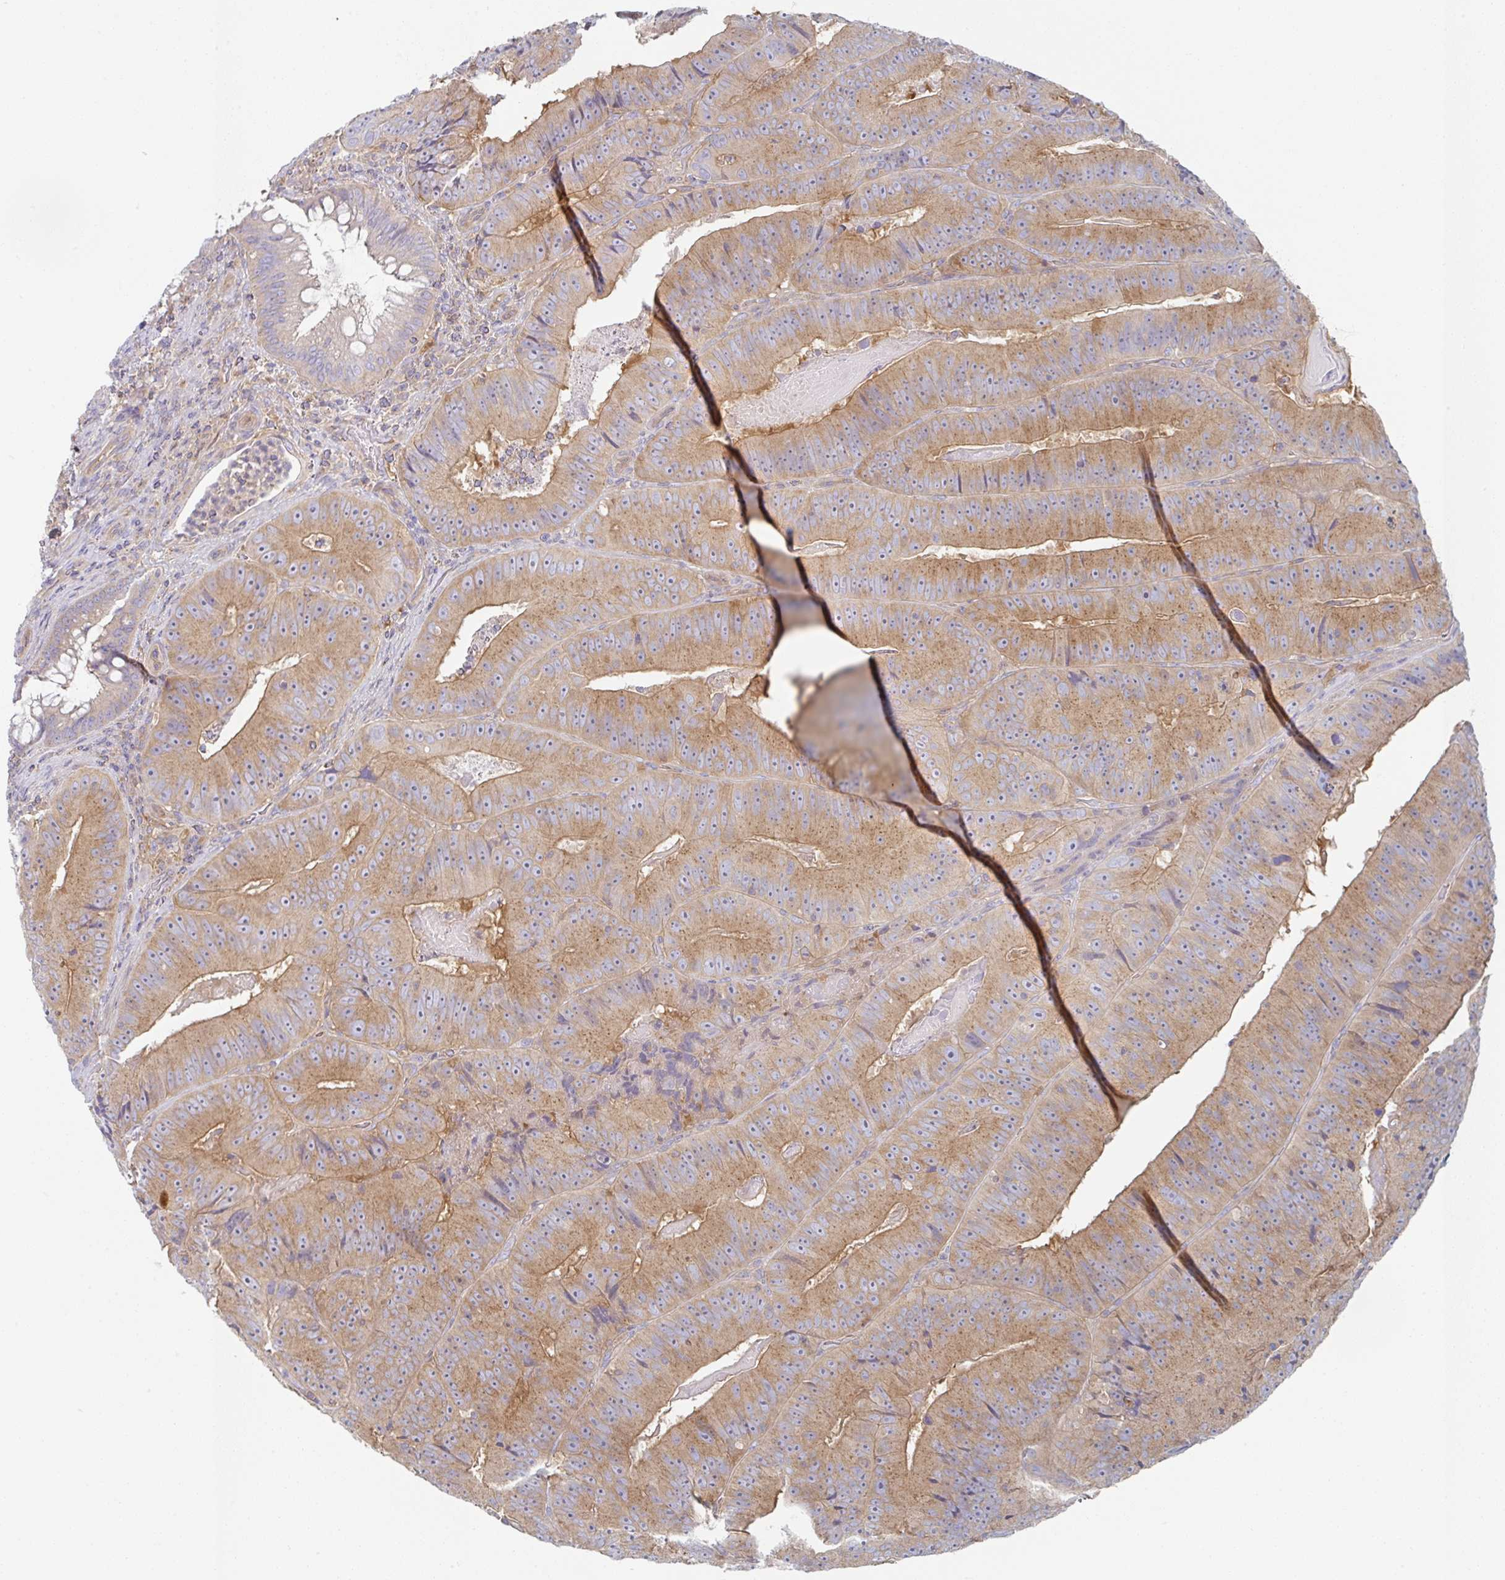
{"staining": {"intensity": "moderate", "quantity": ">75%", "location": "cytoplasmic/membranous"}, "tissue": "colorectal cancer", "cell_type": "Tumor cells", "image_type": "cancer", "snomed": [{"axis": "morphology", "description": "Adenocarcinoma, NOS"}, {"axis": "topography", "description": "Colon"}], "caption": "Immunohistochemical staining of colorectal cancer reveals medium levels of moderate cytoplasmic/membranous protein positivity in approximately >75% of tumor cells.", "gene": "AMPD2", "patient": {"sex": "female", "age": 86}}